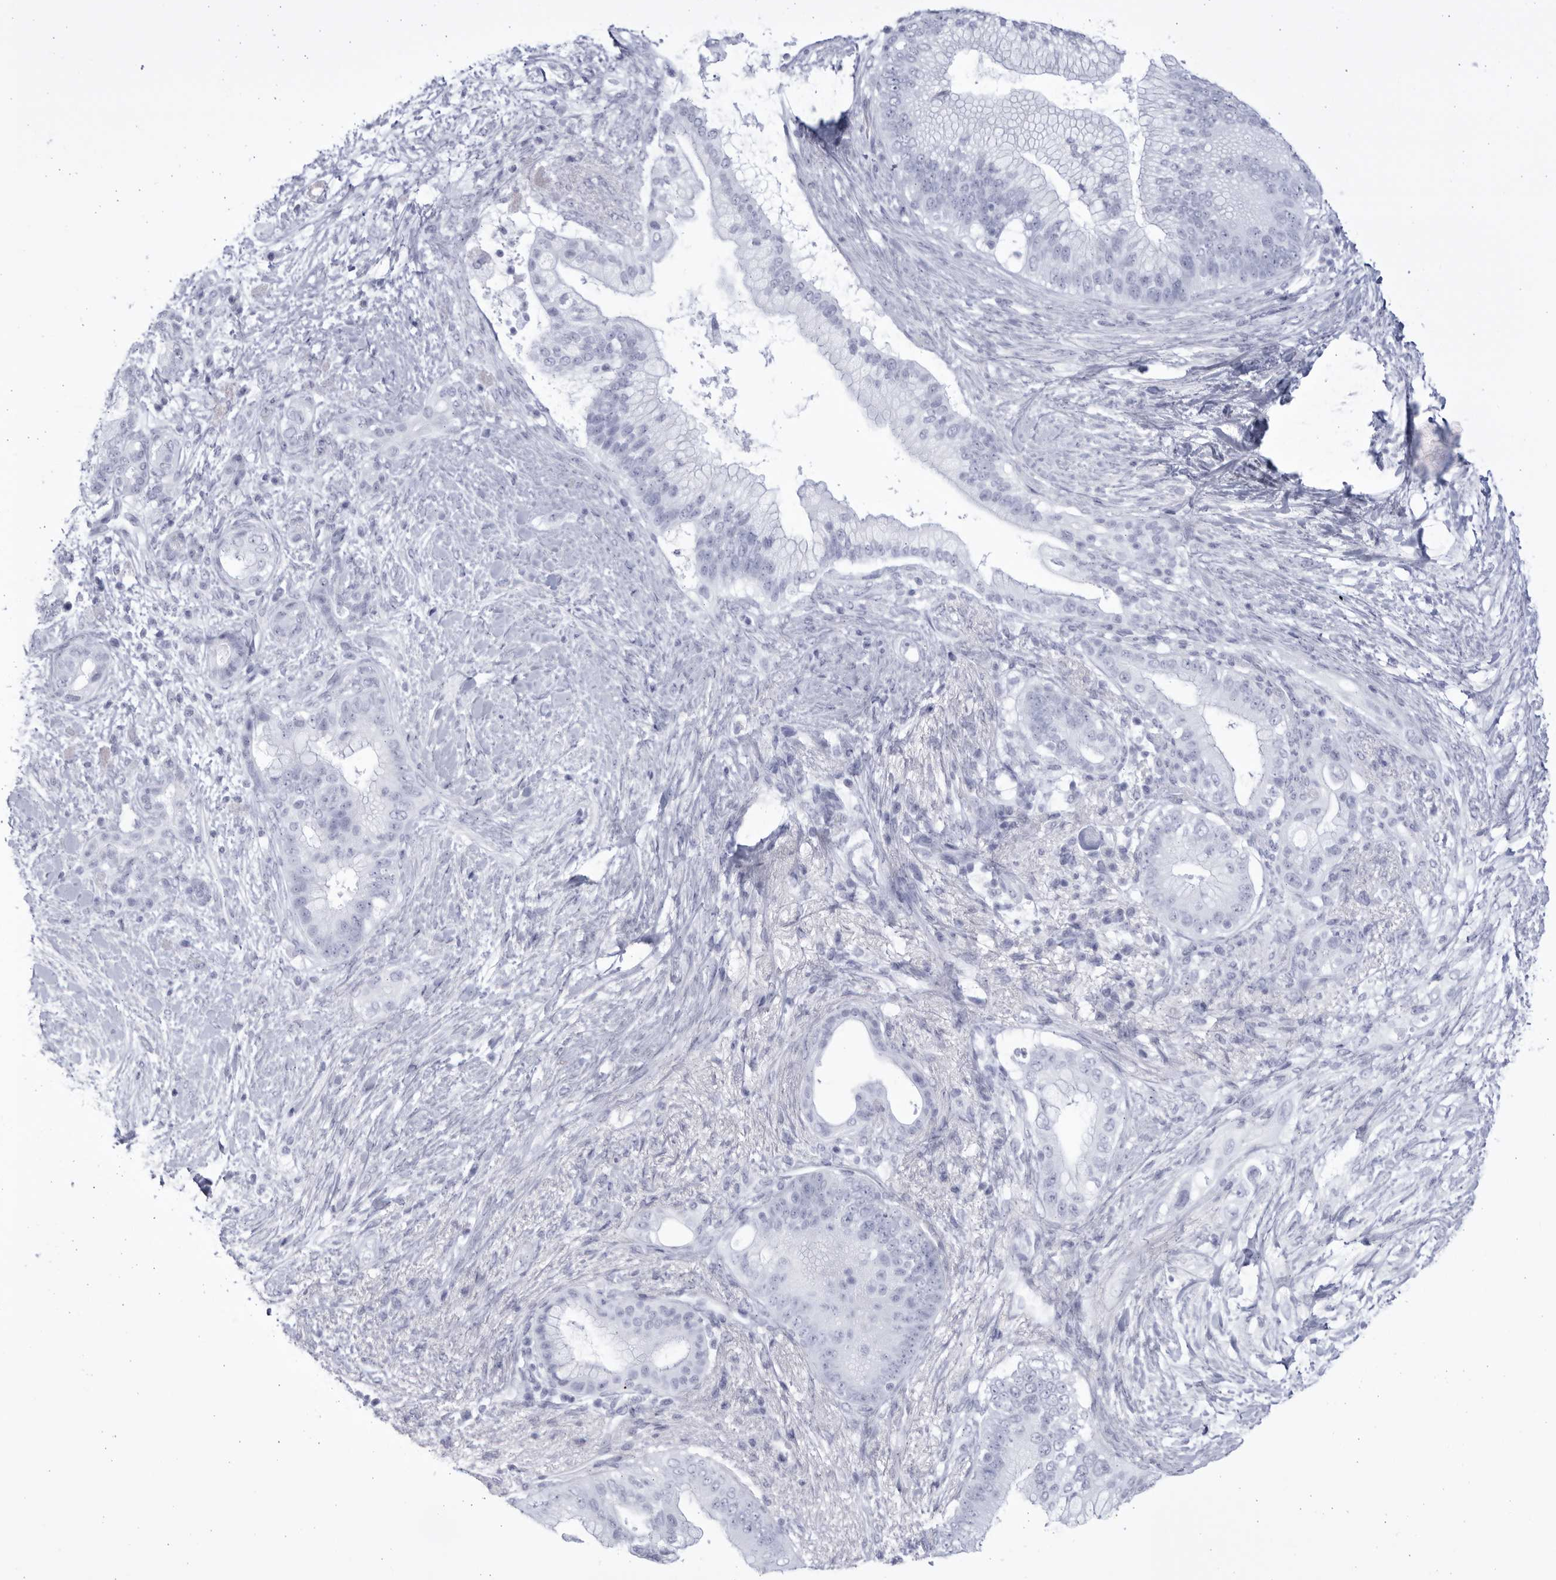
{"staining": {"intensity": "negative", "quantity": "none", "location": "none"}, "tissue": "pancreatic cancer", "cell_type": "Tumor cells", "image_type": "cancer", "snomed": [{"axis": "morphology", "description": "Adenocarcinoma, NOS"}, {"axis": "topography", "description": "Pancreas"}], "caption": "IHC of human pancreatic adenocarcinoma demonstrates no positivity in tumor cells.", "gene": "CCDC181", "patient": {"sex": "male", "age": 53}}